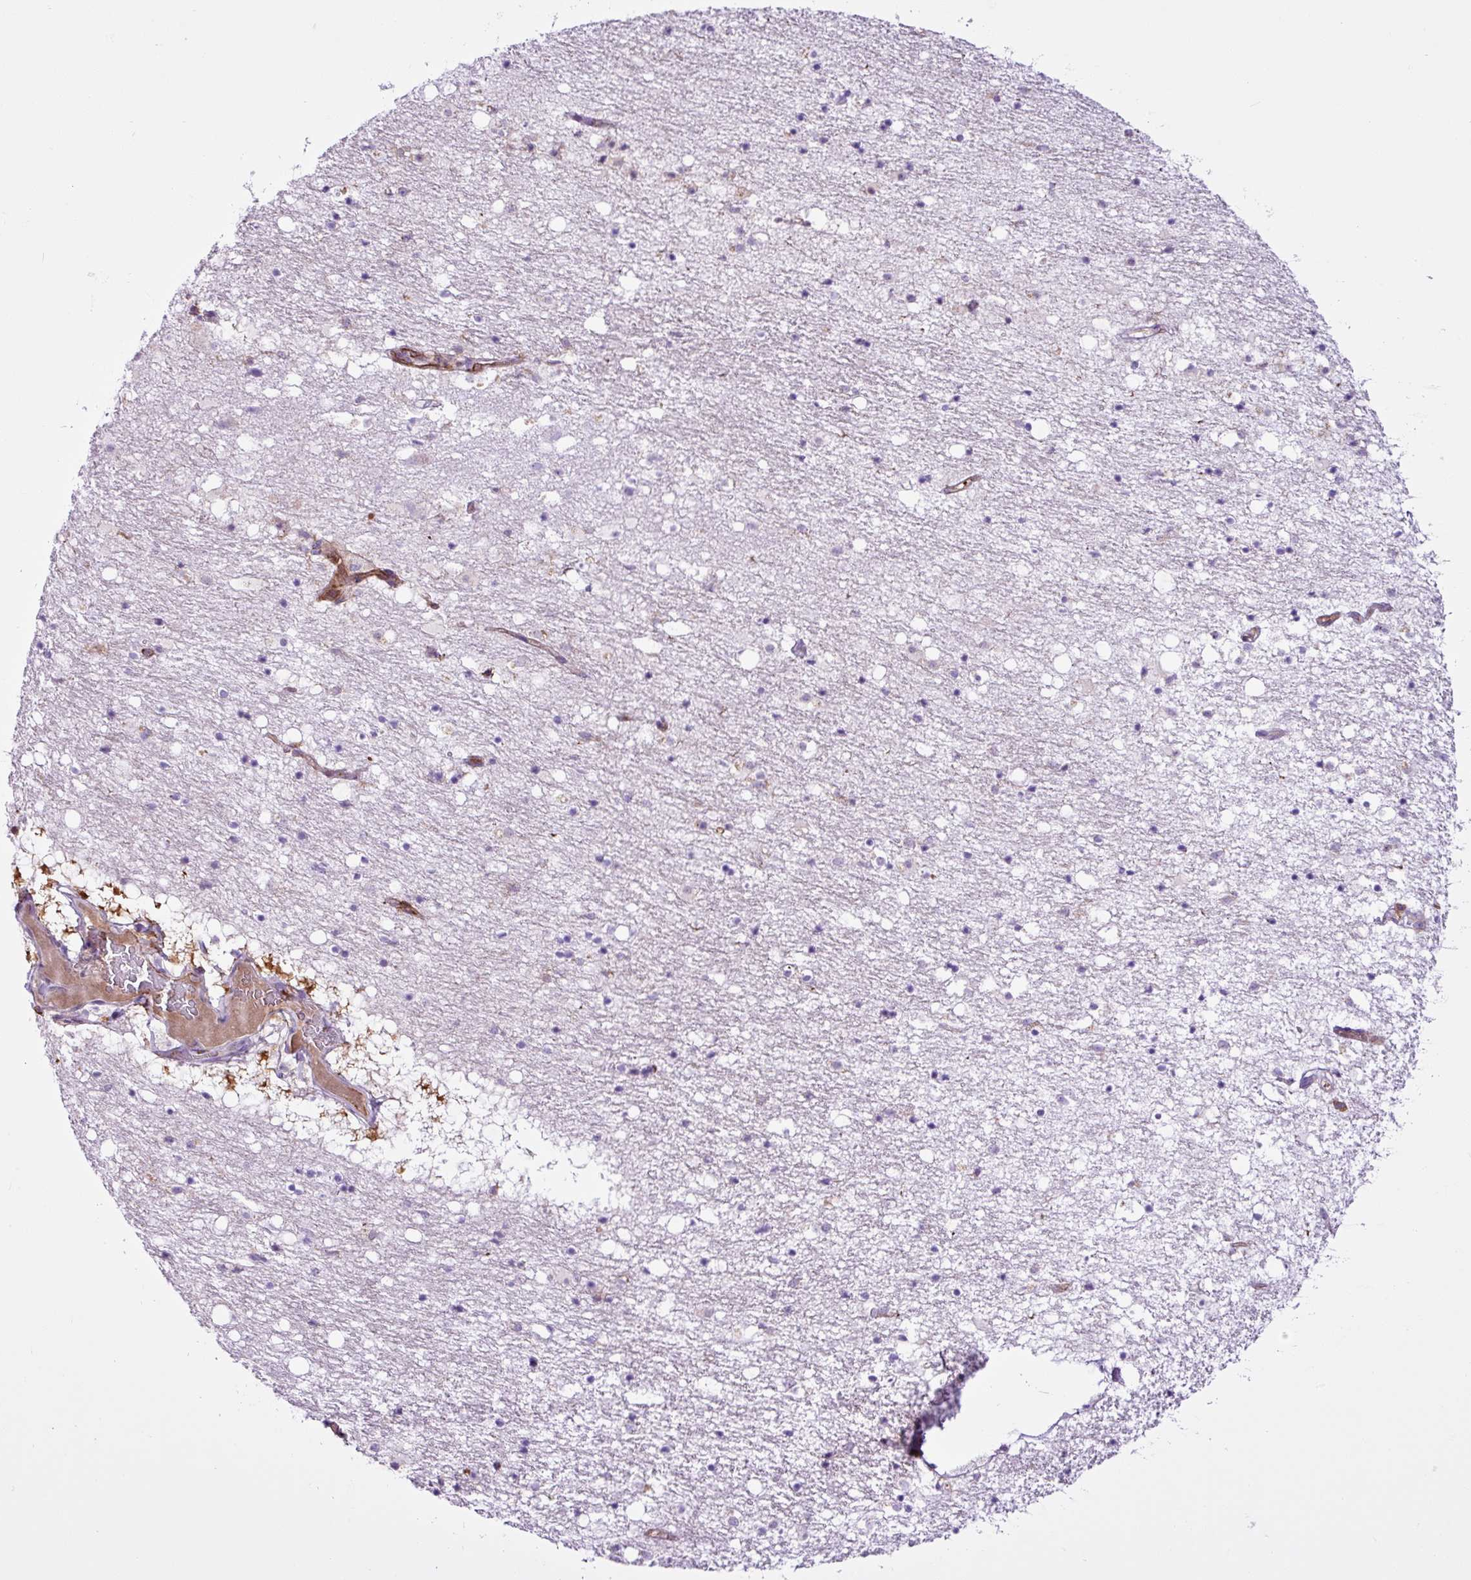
{"staining": {"intensity": "moderate", "quantity": "<25%", "location": "cytoplasmic/membranous"}, "tissue": "caudate", "cell_type": "Glial cells", "image_type": "normal", "snomed": [{"axis": "morphology", "description": "Normal tissue, NOS"}, {"axis": "topography", "description": "Lateral ventricle wall"}], "caption": "IHC of benign caudate demonstrates low levels of moderate cytoplasmic/membranous expression in approximately <25% of glial cells.", "gene": "EME2", "patient": {"sex": "male", "age": 58}}